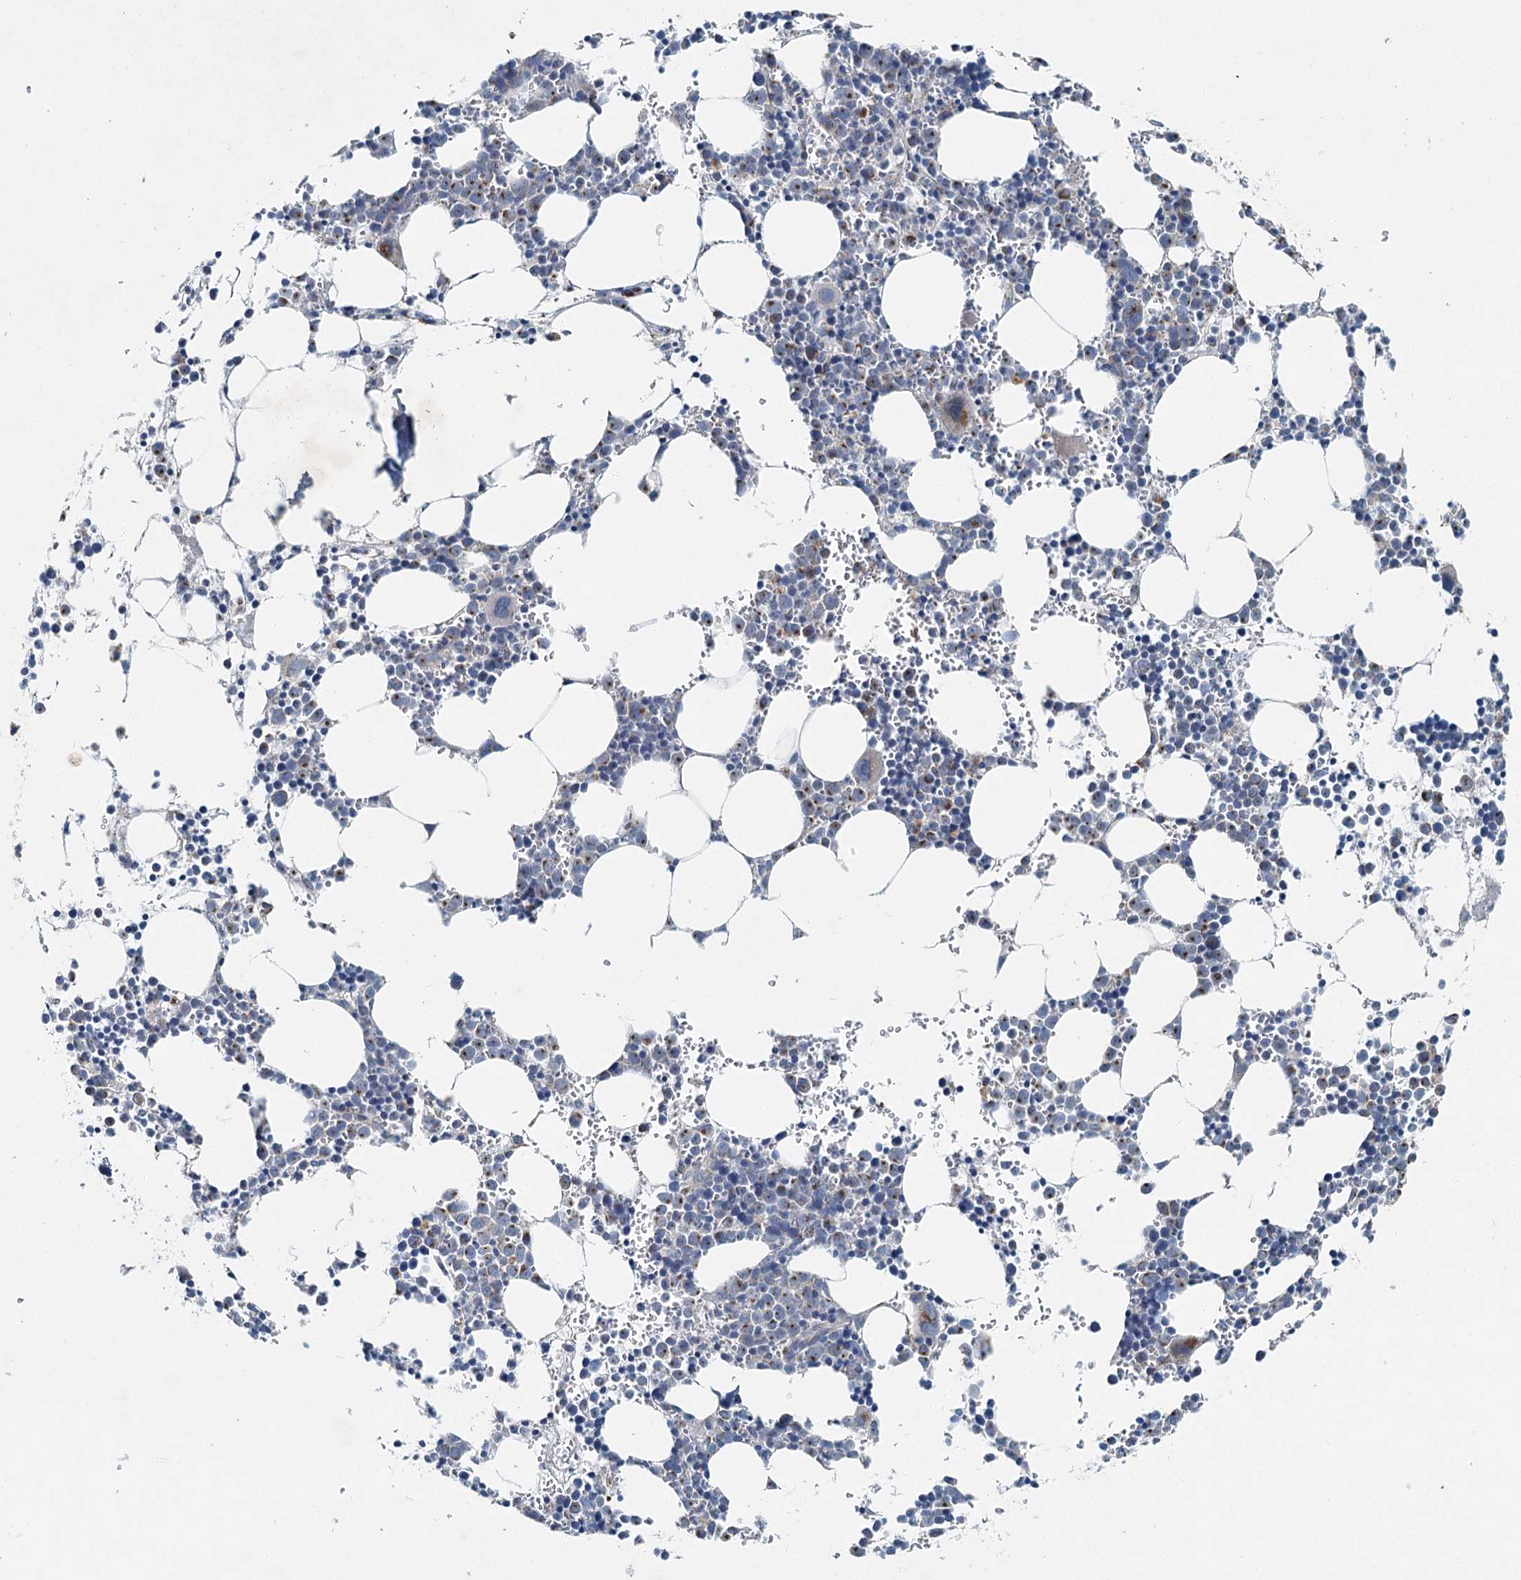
{"staining": {"intensity": "weak", "quantity": "25%-75%", "location": "cytoplasmic/membranous"}, "tissue": "bone marrow", "cell_type": "Hematopoietic cells", "image_type": "normal", "snomed": [{"axis": "morphology", "description": "Normal tissue, NOS"}, {"axis": "topography", "description": "Bone marrow"}], "caption": "Approximately 25%-75% of hematopoietic cells in benign bone marrow exhibit weak cytoplasmic/membranous protein positivity as visualized by brown immunohistochemical staining.", "gene": "CHCHD5", "patient": {"sex": "female", "age": 89}}